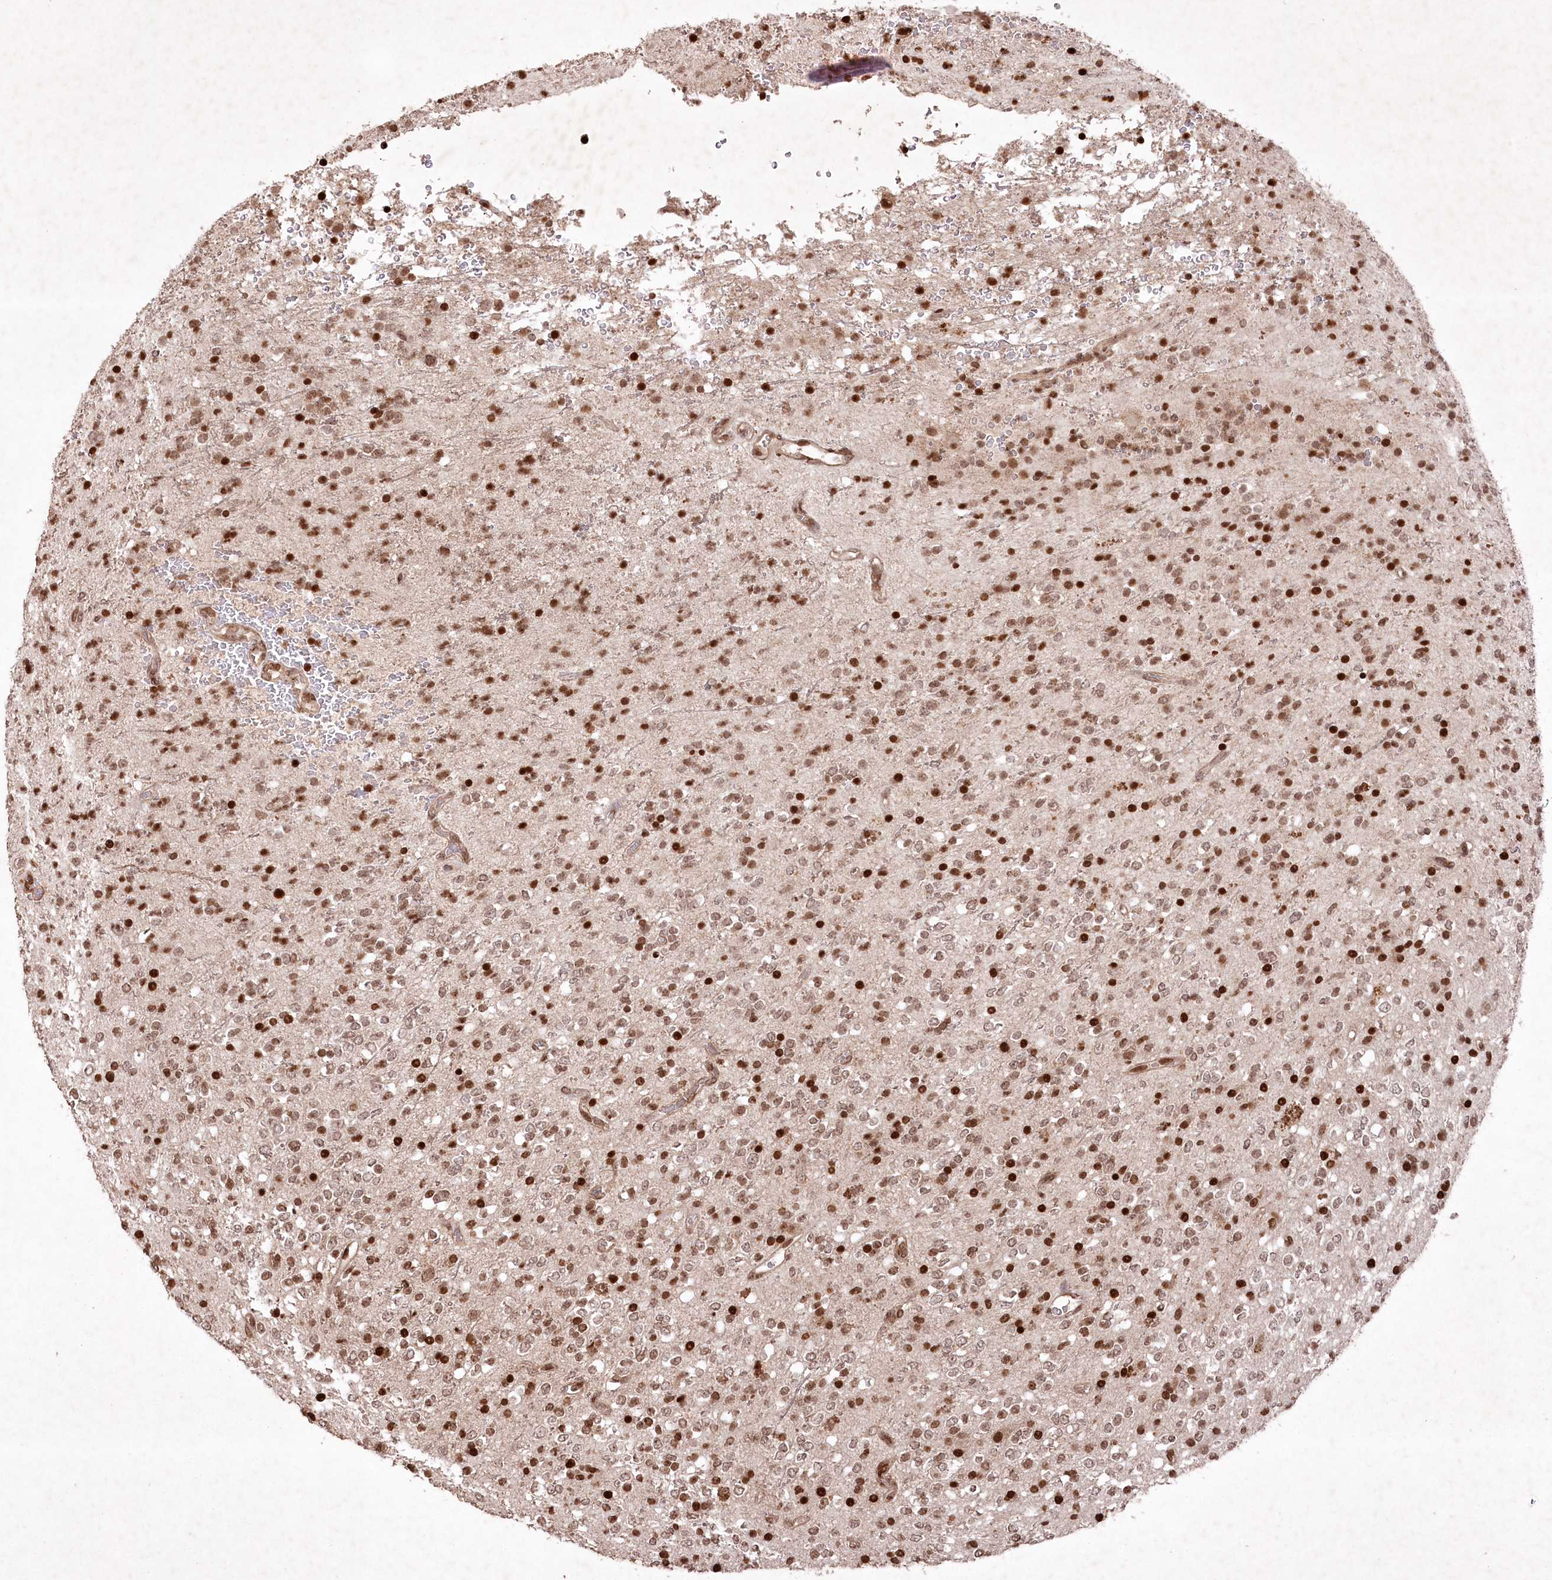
{"staining": {"intensity": "strong", "quantity": "25%-75%", "location": "nuclear"}, "tissue": "glioma", "cell_type": "Tumor cells", "image_type": "cancer", "snomed": [{"axis": "morphology", "description": "Glioma, malignant, High grade"}, {"axis": "topography", "description": "Brain"}], "caption": "Human glioma stained for a protein (brown) exhibits strong nuclear positive expression in about 25%-75% of tumor cells.", "gene": "CCSER2", "patient": {"sex": "male", "age": 34}}